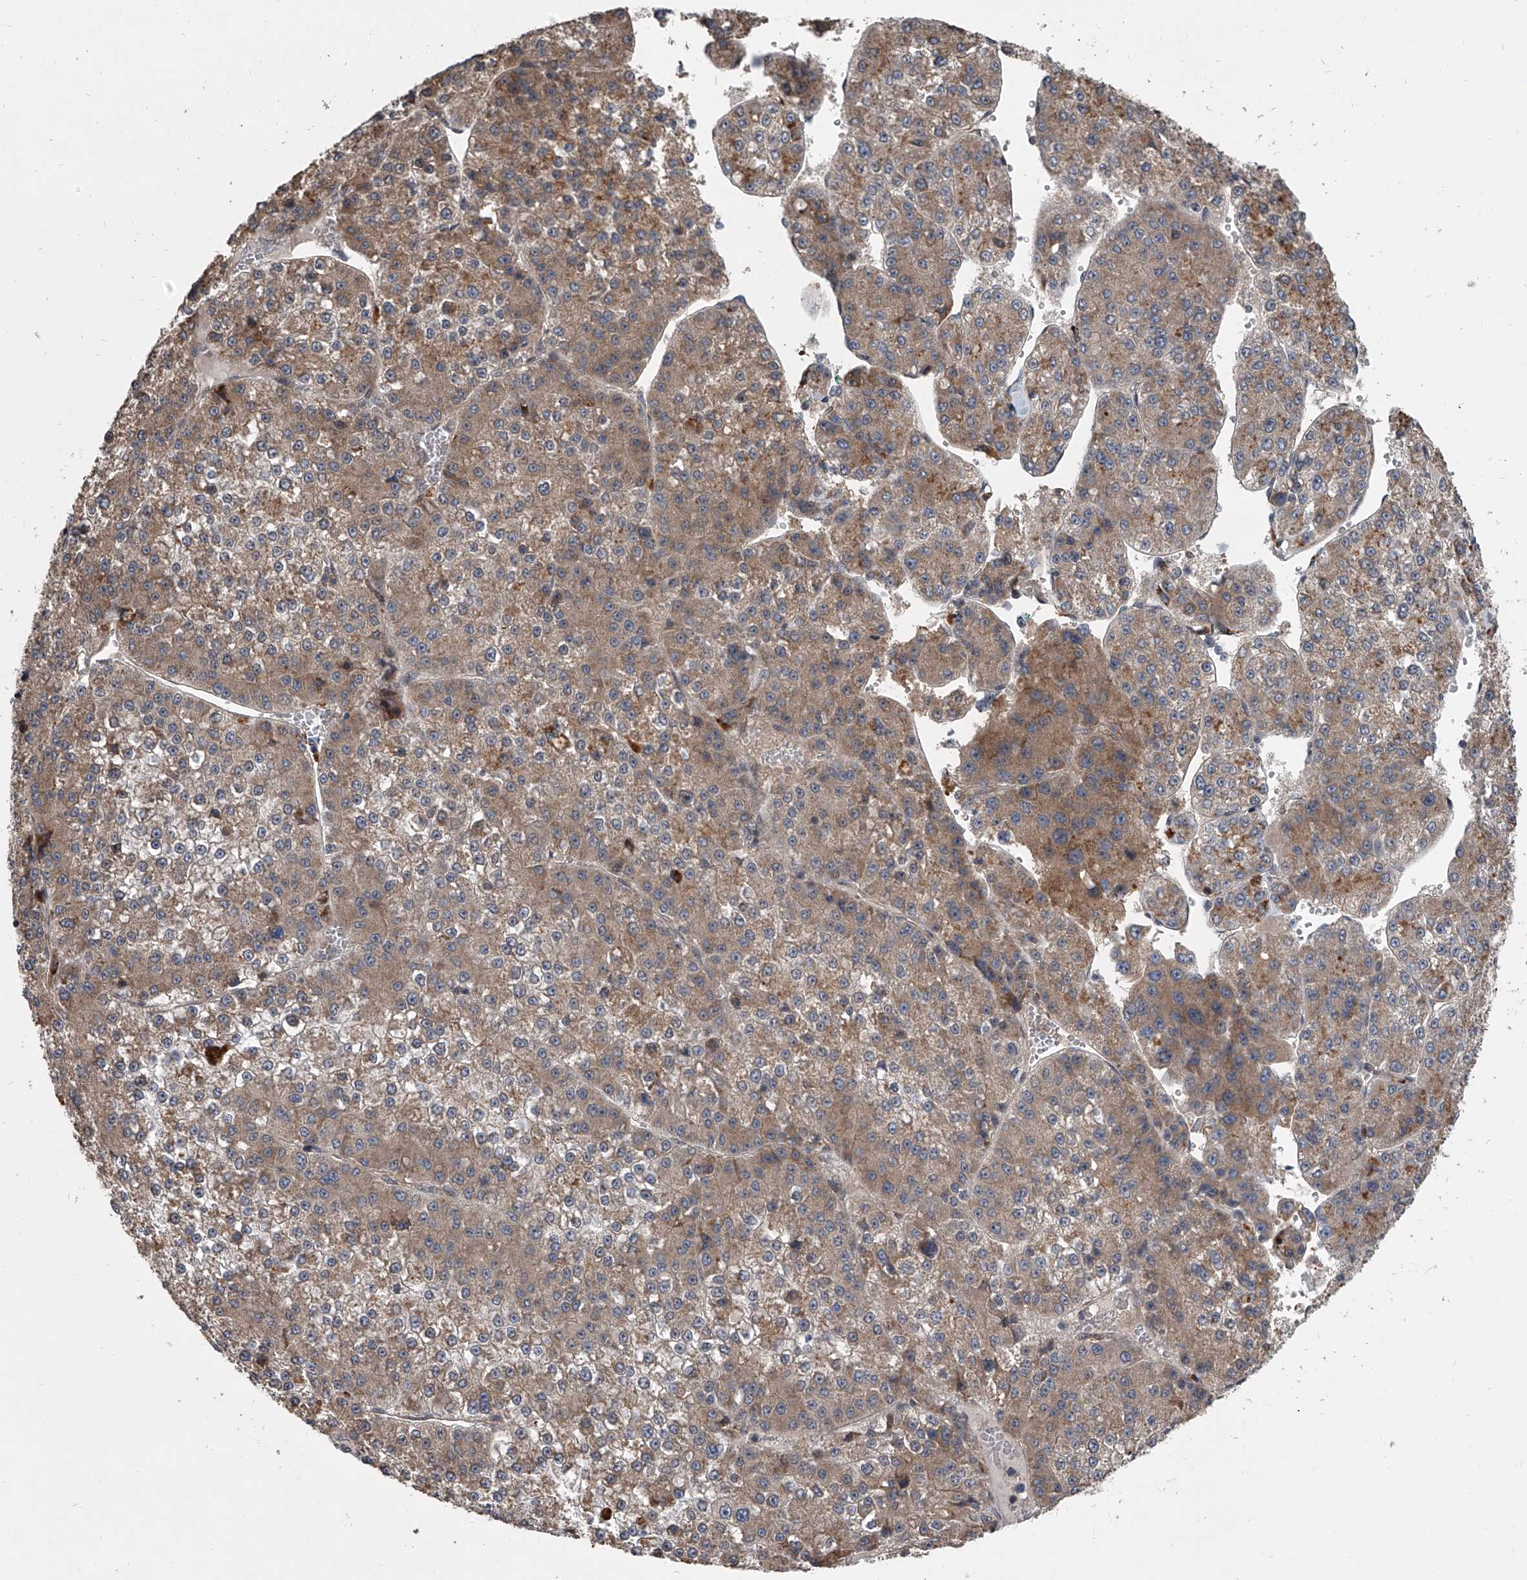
{"staining": {"intensity": "moderate", "quantity": ">75%", "location": "cytoplasmic/membranous"}, "tissue": "liver cancer", "cell_type": "Tumor cells", "image_type": "cancer", "snomed": [{"axis": "morphology", "description": "Carcinoma, Hepatocellular, NOS"}, {"axis": "topography", "description": "Liver"}], "caption": "Protein expression analysis of liver hepatocellular carcinoma reveals moderate cytoplasmic/membranous expression in approximately >75% of tumor cells.", "gene": "GEMIN8", "patient": {"sex": "female", "age": 73}}